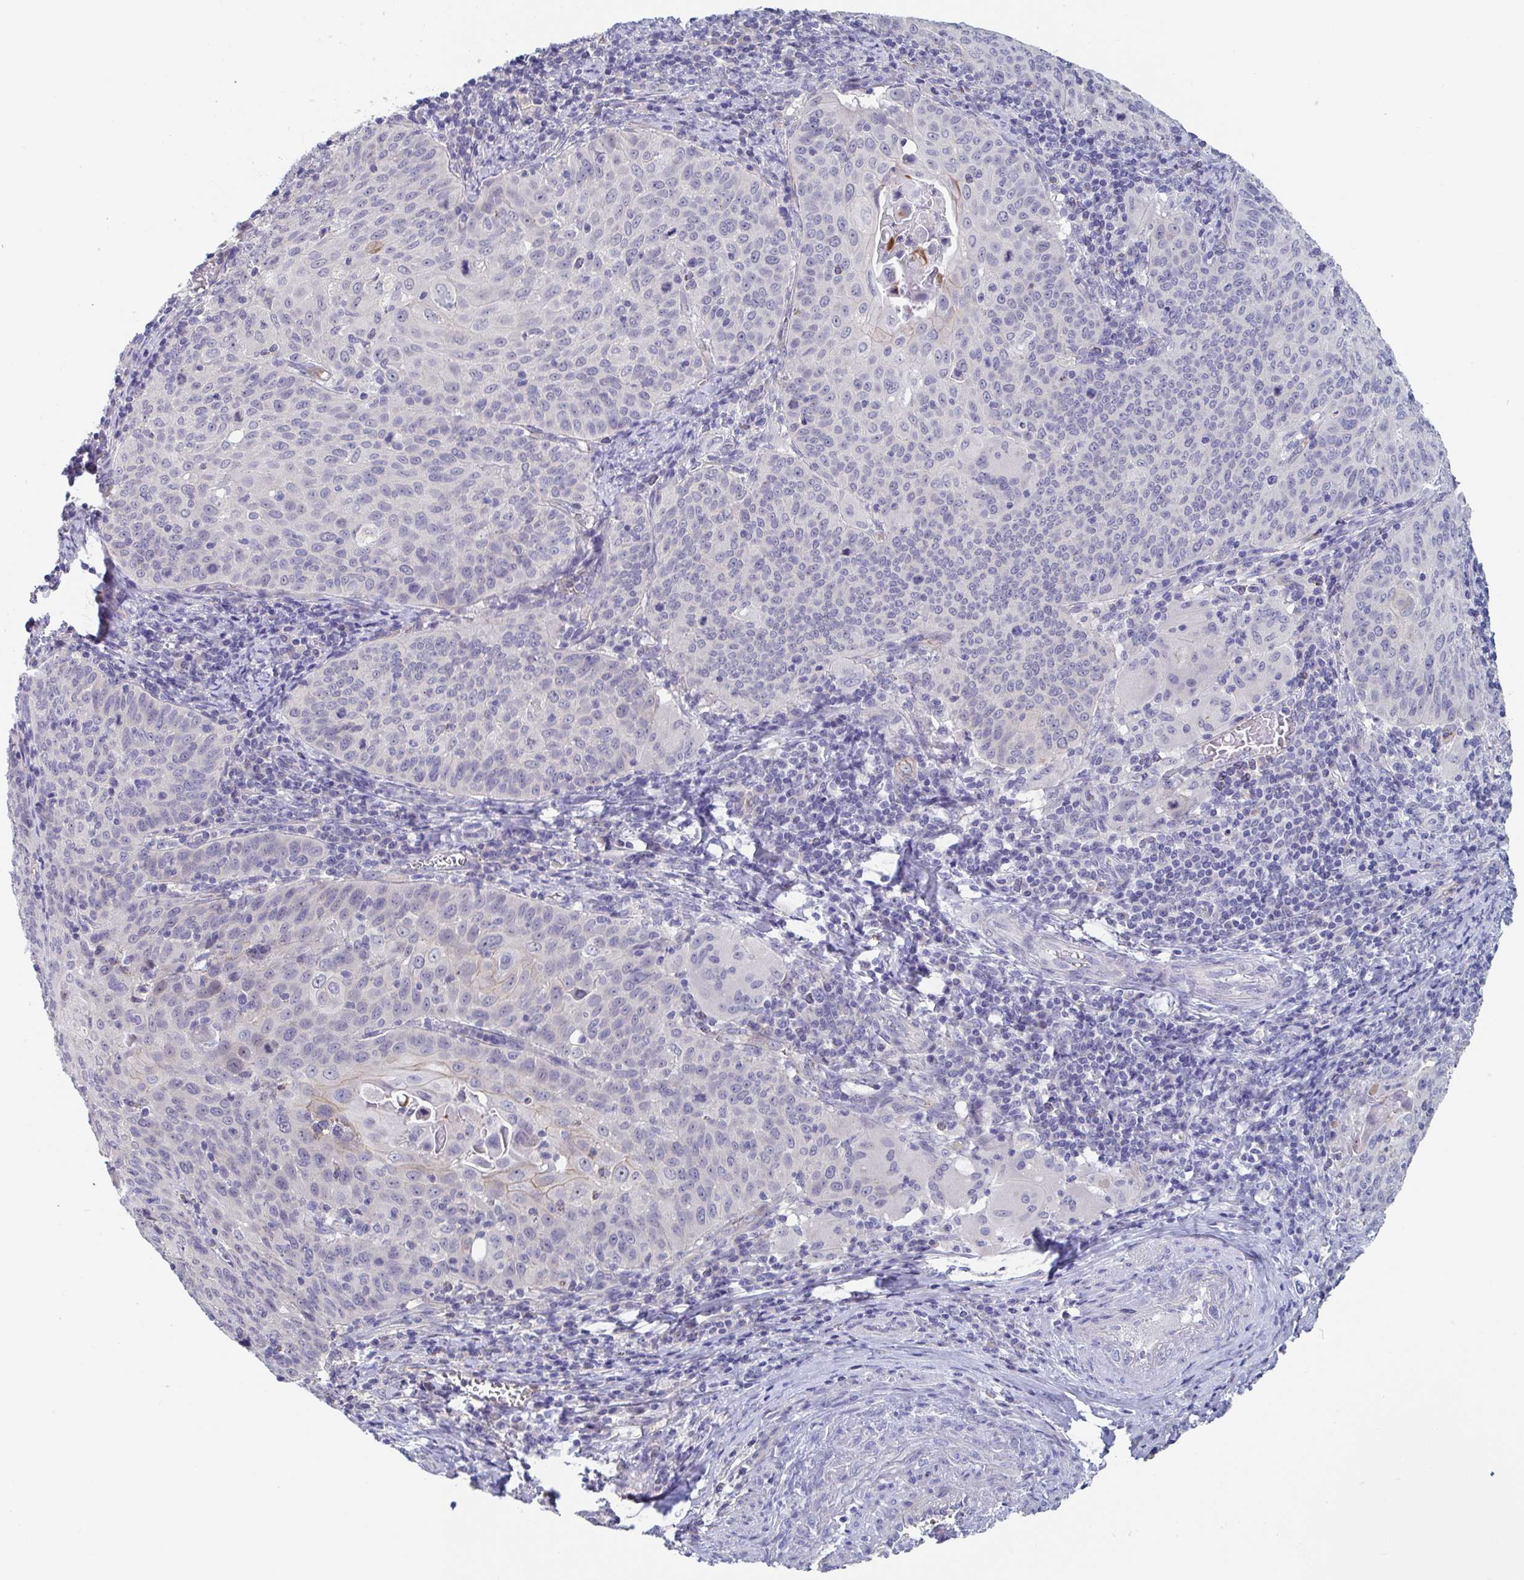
{"staining": {"intensity": "negative", "quantity": "none", "location": "none"}, "tissue": "cervical cancer", "cell_type": "Tumor cells", "image_type": "cancer", "snomed": [{"axis": "morphology", "description": "Squamous cell carcinoma, NOS"}, {"axis": "topography", "description": "Cervix"}], "caption": "The micrograph displays no significant positivity in tumor cells of cervical squamous cell carcinoma.", "gene": "ST14", "patient": {"sex": "female", "age": 65}}